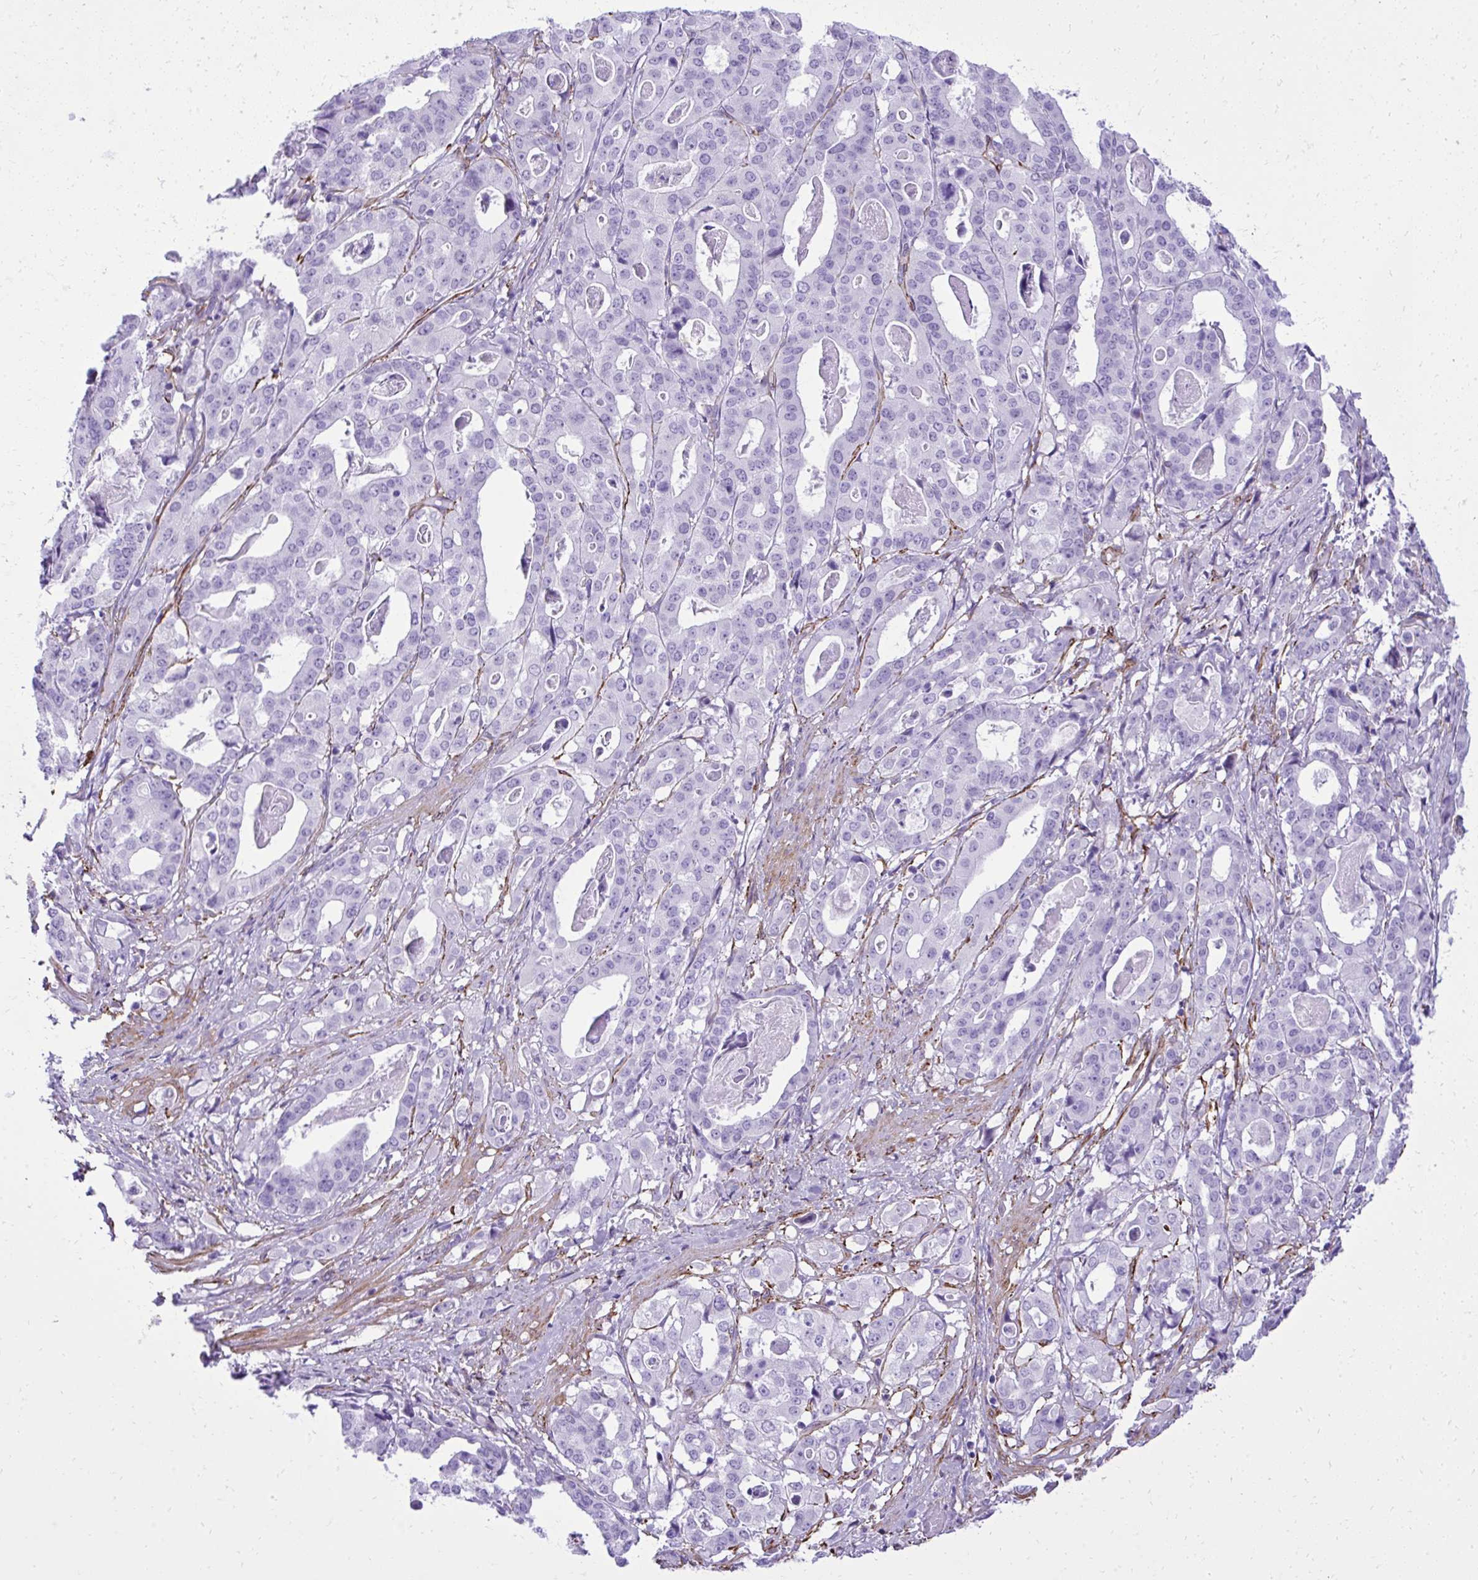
{"staining": {"intensity": "negative", "quantity": "none", "location": "none"}, "tissue": "stomach cancer", "cell_type": "Tumor cells", "image_type": "cancer", "snomed": [{"axis": "morphology", "description": "Adenocarcinoma, NOS"}, {"axis": "topography", "description": "Stomach"}], "caption": "Tumor cells are negative for protein expression in human adenocarcinoma (stomach). The staining is performed using DAB brown chromogen with nuclei counter-stained in using hematoxylin.", "gene": "PITPNM3", "patient": {"sex": "male", "age": 48}}